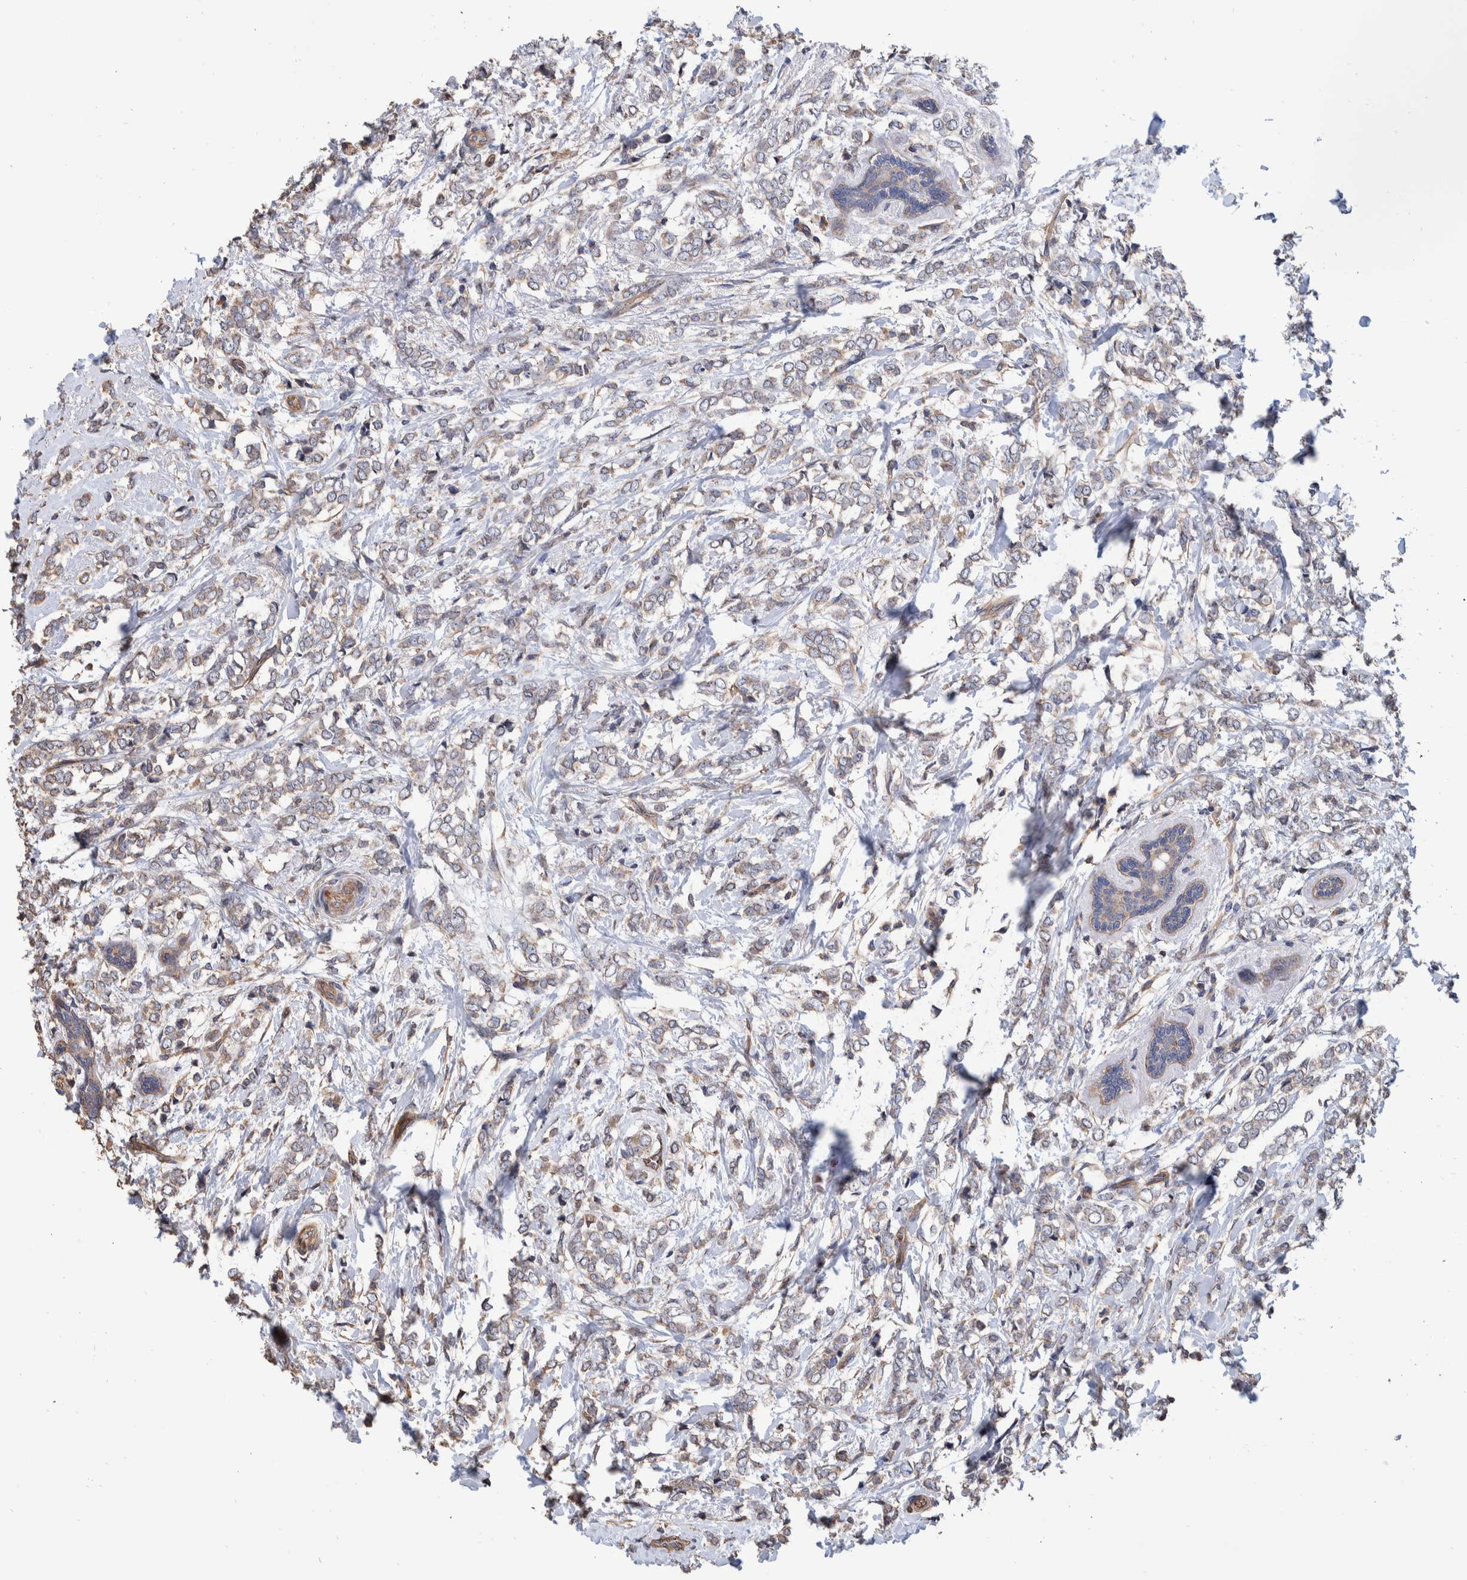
{"staining": {"intensity": "weak", "quantity": ">75%", "location": "cytoplasmic/membranous"}, "tissue": "breast cancer", "cell_type": "Tumor cells", "image_type": "cancer", "snomed": [{"axis": "morphology", "description": "Normal tissue, NOS"}, {"axis": "morphology", "description": "Lobular carcinoma"}, {"axis": "topography", "description": "Breast"}], "caption": "Weak cytoplasmic/membranous expression is seen in approximately >75% of tumor cells in lobular carcinoma (breast). The staining was performed using DAB (3,3'-diaminobenzidine) to visualize the protein expression in brown, while the nuclei were stained in blue with hematoxylin (Magnification: 20x).", "gene": "SLC45A4", "patient": {"sex": "female", "age": 47}}